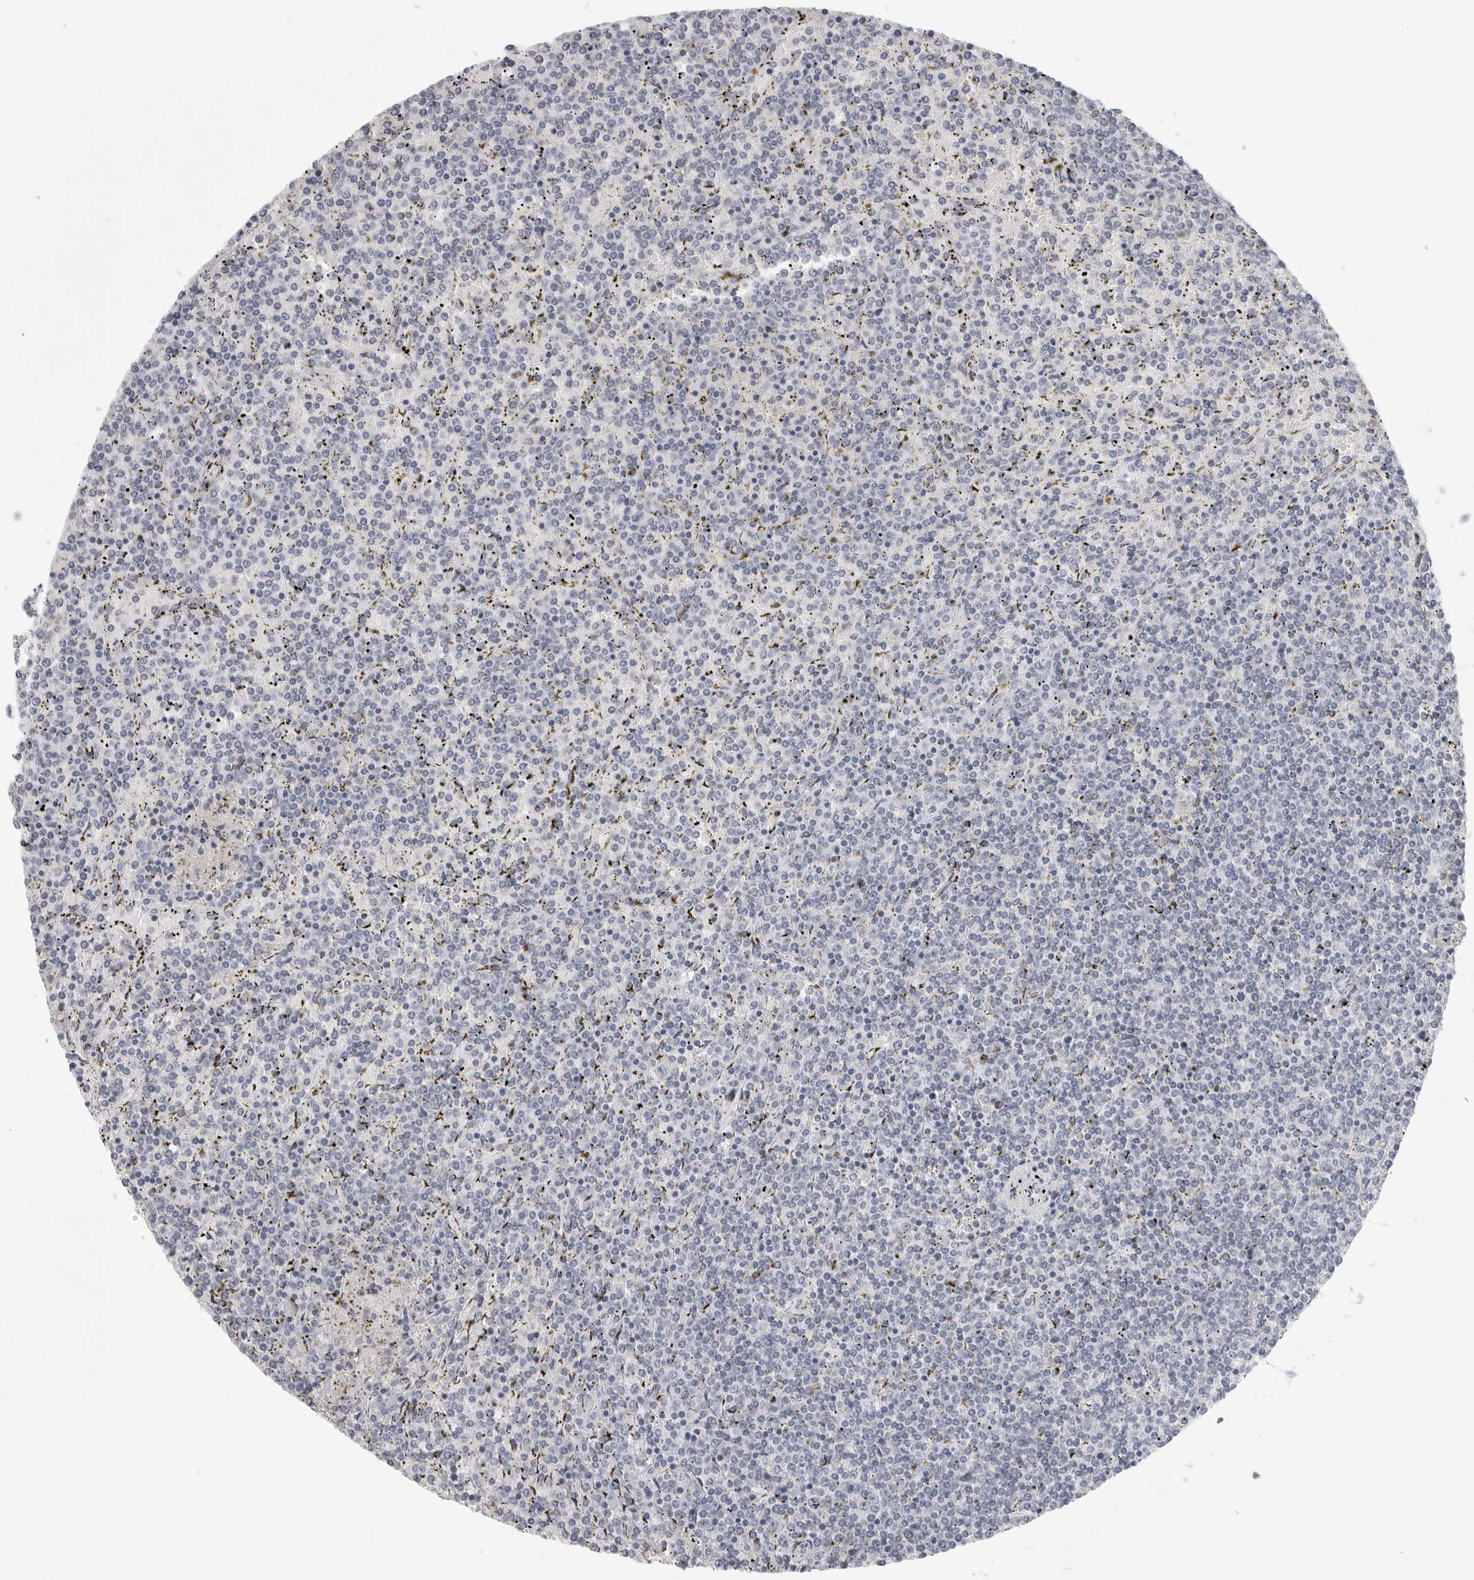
{"staining": {"intensity": "negative", "quantity": "none", "location": "none"}, "tissue": "lymphoma", "cell_type": "Tumor cells", "image_type": "cancer", "snomed": [{"axis": "morphology", "description": "Malignant lymphoma, non-Hodgkin's type, Low grade"}, {"axis": "topography", "description": "Spleen"}], "caption": "The image reveals no staining of tumor cells in lymphoma.", "gene": "HMGCS2", "patient": {"sex": "female", "age": 19}}